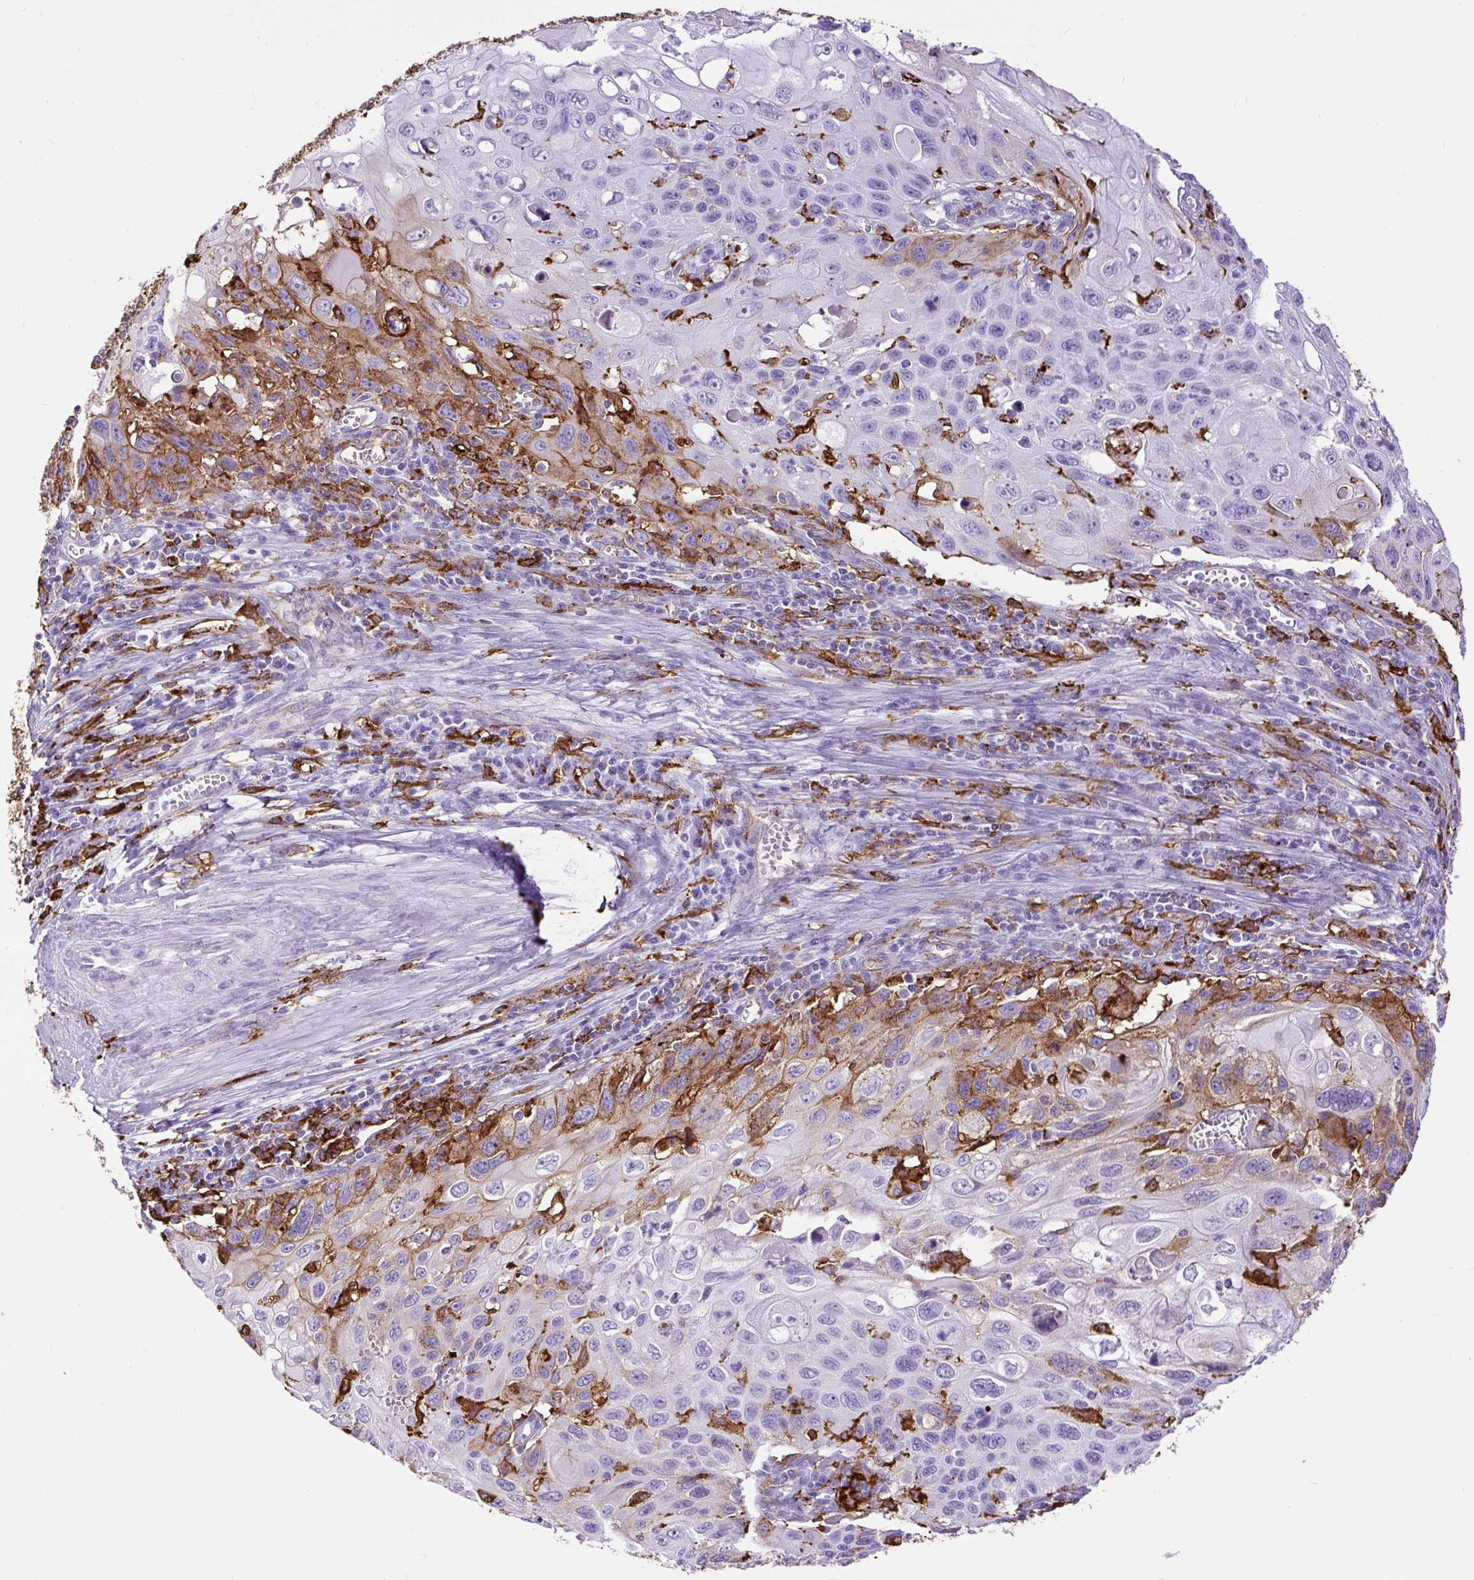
{"staining": {"intensity": "negative", "quantity": "none", "location": "none"}, "tissue": "cervical cancer", "cell_type": "Tumor cells", "image_type": "cancer", "snomed": [{"axis": "morphology", "description": "Squamous cell carcinoma, NOS"}, {"axis": "topography", "description": "Cervix"}], "caption": "Cervical squamous cell carcinoma was stained to show a protein in brown. There is no significant staining in tumor cells.", "gene": "HLA-DRA", "patient": {"sex": "female", "age": 70}}